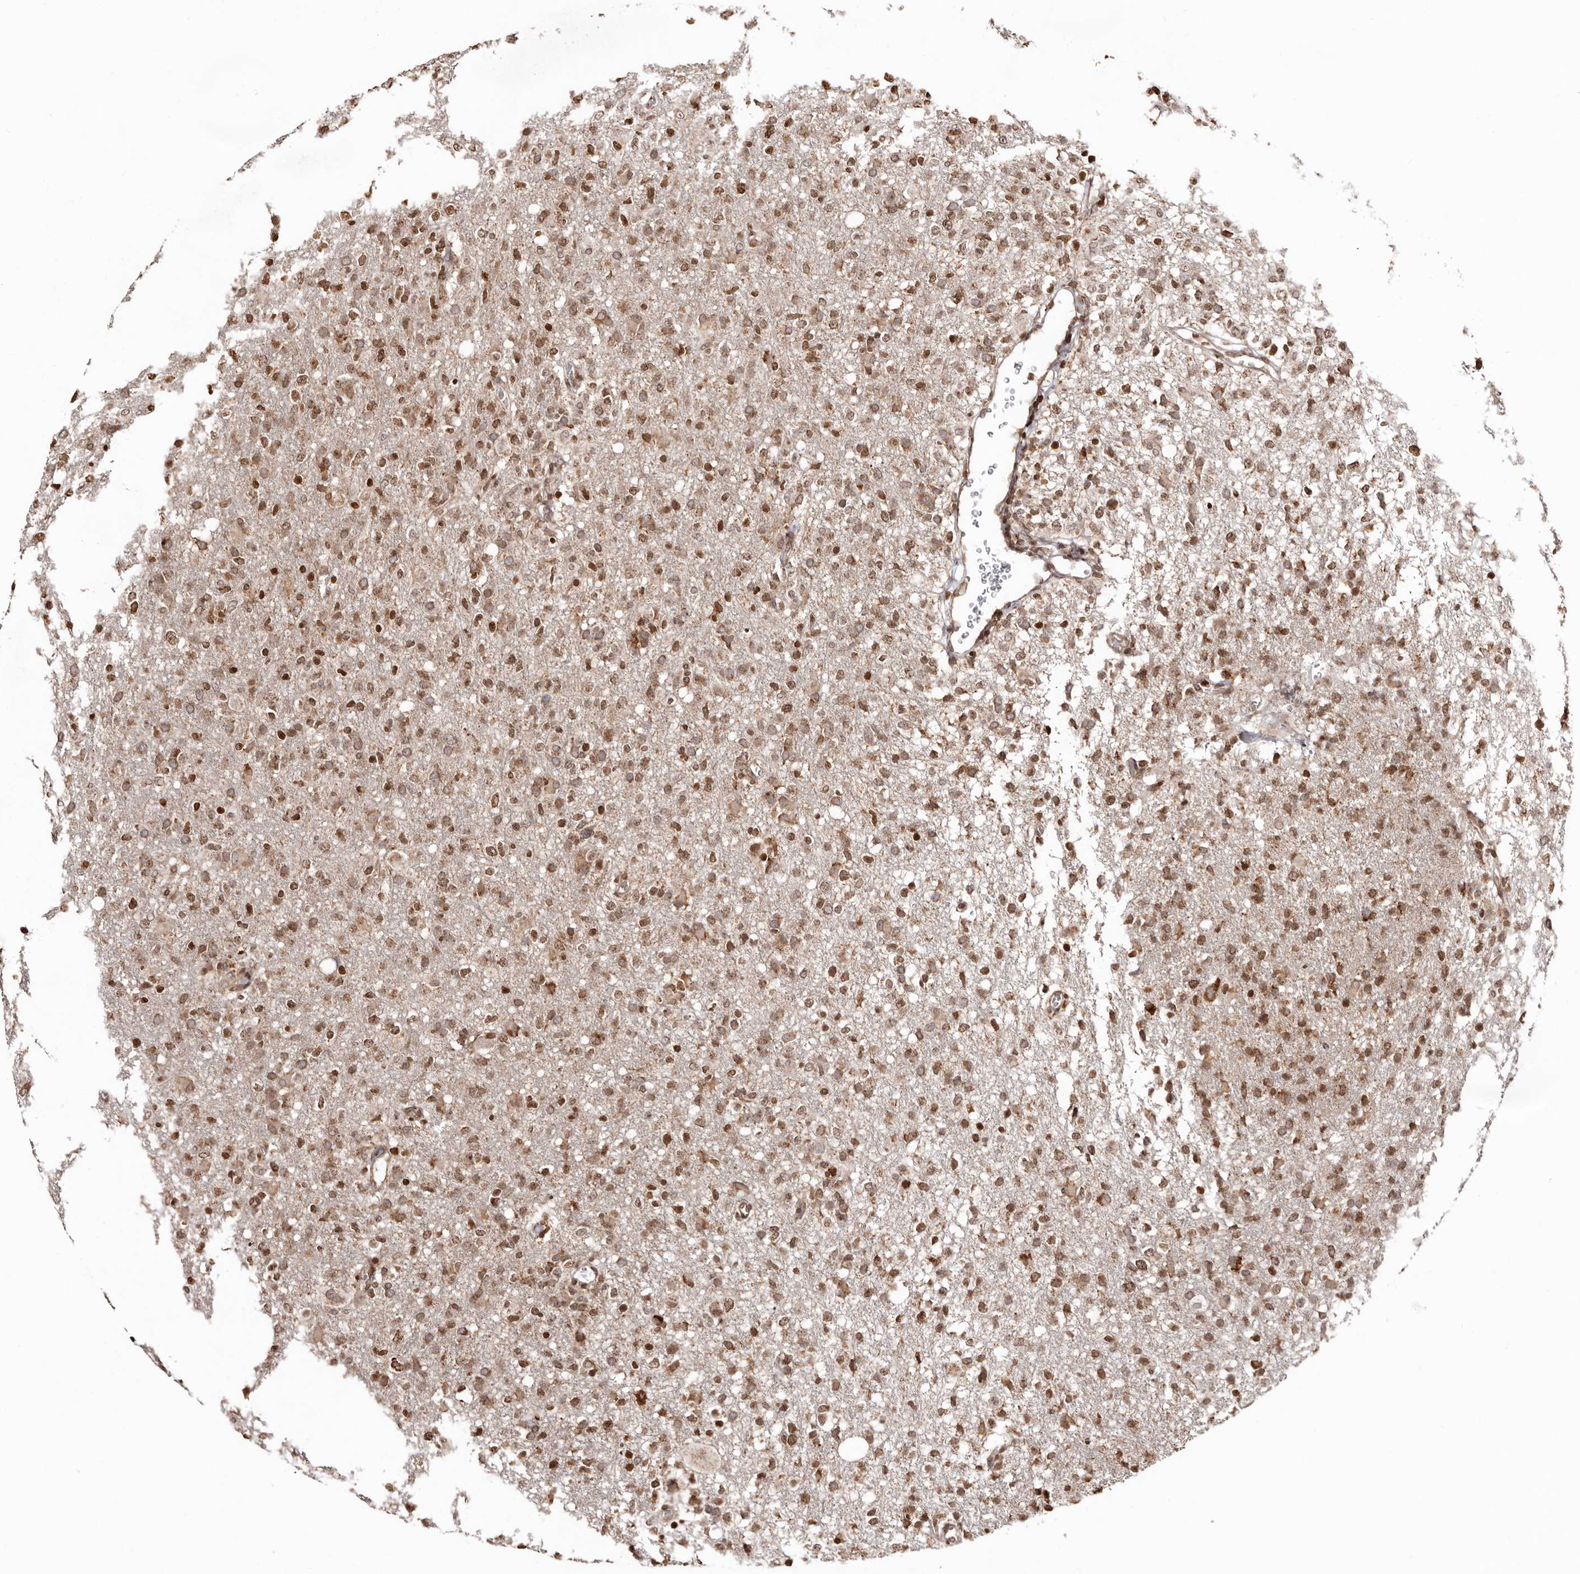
{"staining": {"intensity": "moderate", "quantity": ">75%", "location": "nuclear"}, "tissue": "glioma", "cell_type": "Tumor cells", "image_type": "cancer", "snomed": [{"axis": "morphology", "description": "Glioma, malignant, High grade"}, {"axis": "topography", "description": "Brain"}], "caption": "Glioma was stained to show a protein in brown. There is medium levels of moderate nuclear expression in approximately >75% of tumor cells.", "gene": "CCDC190", "patient": {"sex": "female", "age": 57}}